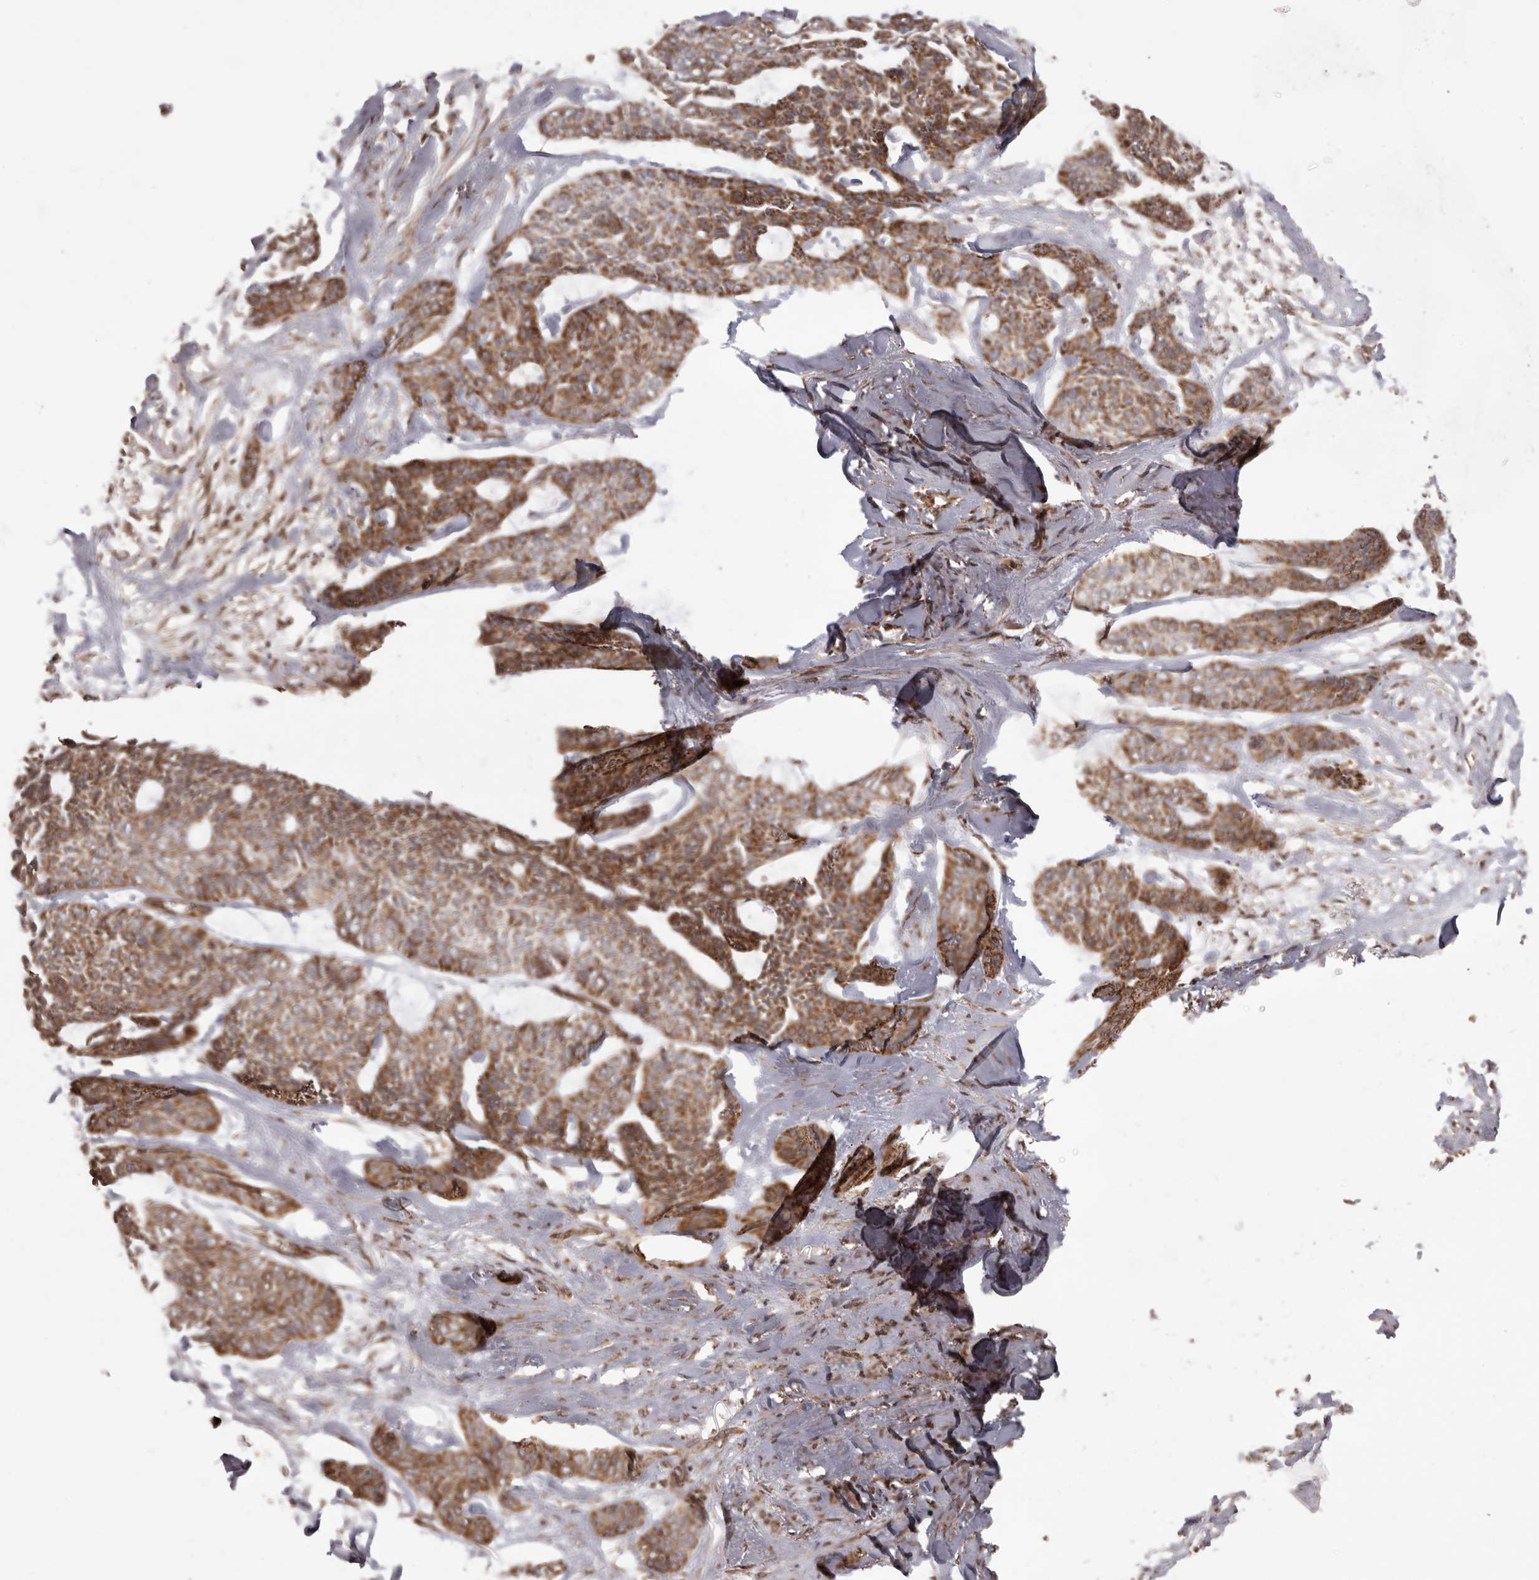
{"staining": {"intensity": "strong", "quantity": ">75%", "location": "cytoplasmic/membranous"}, "tissue": "skin cancer", "cell_type": "Tumor cells", "image_type": "cancer", "snomed": [{"axis": "morphology", "description": "Basal cell carcinoma"}, {"axis": "topography", "description": "Skin"}], "caption": "This photomicrograph reveals skin cancer stained with IHC to label a protein in brown. The cytoplasmic/membranous of tumor cells show strong positivity for the protein. Nuclei are counter-stained blue.", "gene": "CHRM2", "patient": {"sex": "female", "age": 64}}